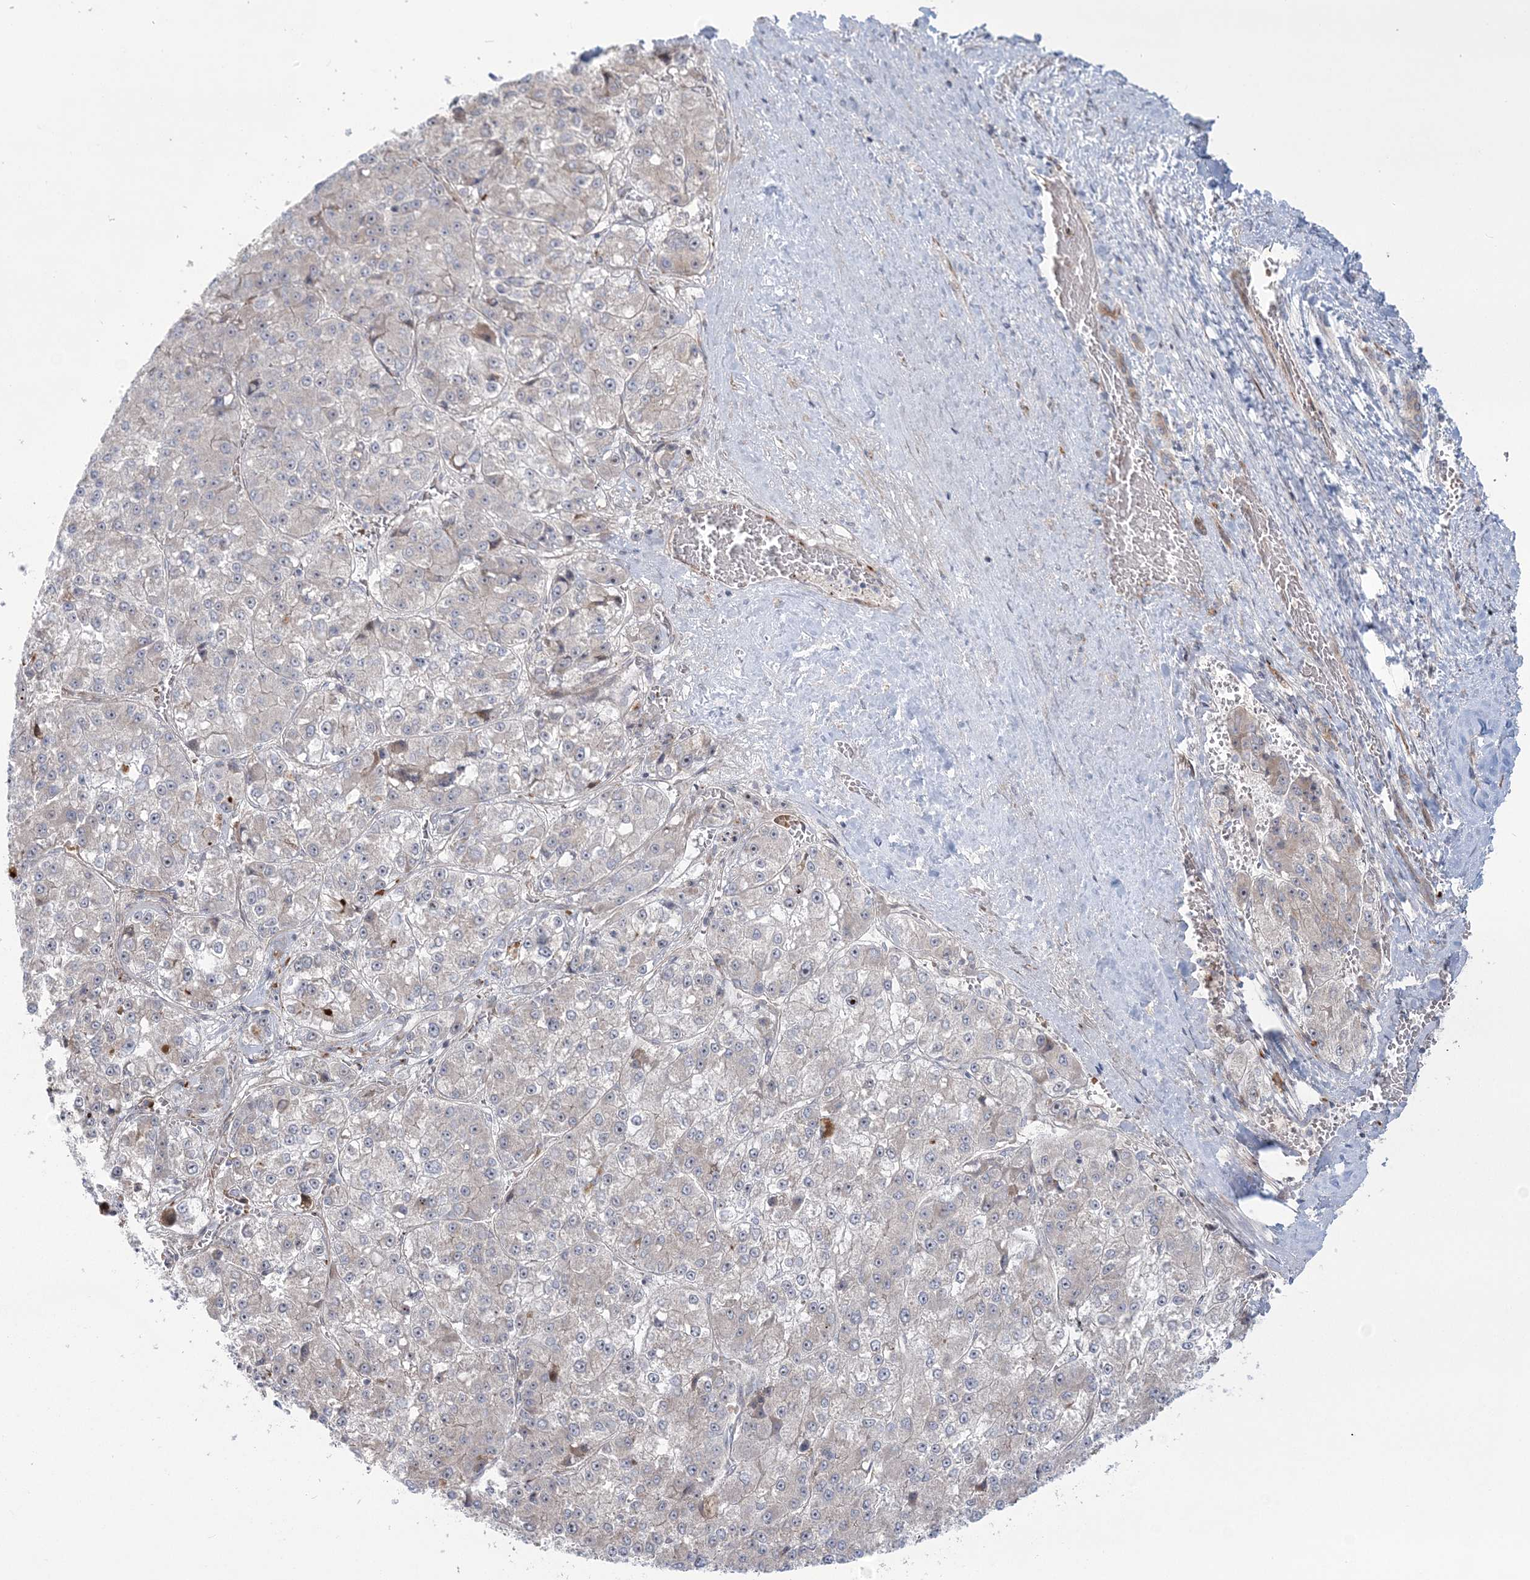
{"staining": {"intensity": "negative", "quantity": "none", "location": "none"}, "tissue": "liver cancer", "cell_type": "Tumor cells", "image_type": "cancer", "snomed": [{"axis": "morphology", "description": "Carcinoma, Hepatocellular, NOS"}, {"axis": "topography", "description": "Liver"}], "caption": "DAB (3,3'-diaminobenzidine) immunohistochemical staining of liver hepatocellular carcinoma demonstrates no significant positivity in tumor cells. (DAB (3,3'-diaminobenzidine) immunohistochemistry (IHC) visualized using brightfield microscopy, high magnification).", "gene": "NUDT9", "patient": {"sex": "female", "age": 73}}